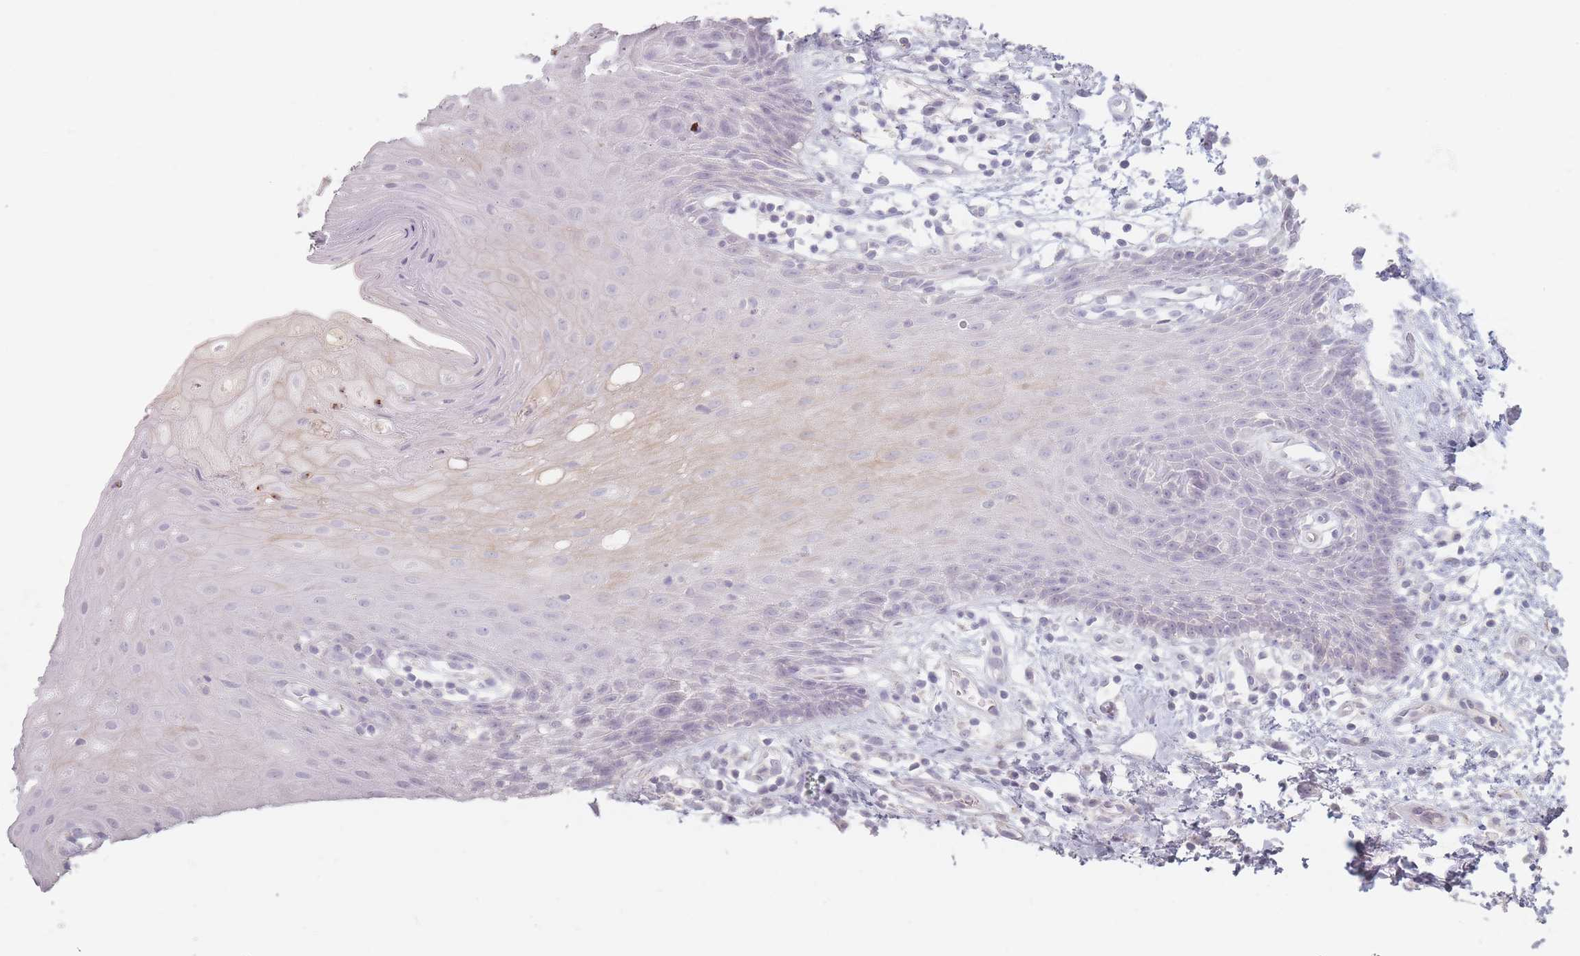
{"staining": {"intensity": "weak", "quantity": "<25%", "location": "cytoplasmic/membranous"}, "tissue": "oral mucosa", "cell_type": "Squamous epithelial cells", "image_type": "normal", "snomed": [{"axis": "morphology", "description": "Normal tissue, NOS"}, {"axis": "topography", "description": "Oral tissue"}, {"axis": "topography", "description": "Tounge, NOS"}], "caption": "This is an immunohistochemistry (IHC) image of normal oral mucosa. There is no expression in squamous epithelial cells.", "gene": "HELZ2", "patient": {"sex": "female", "age": 59}}